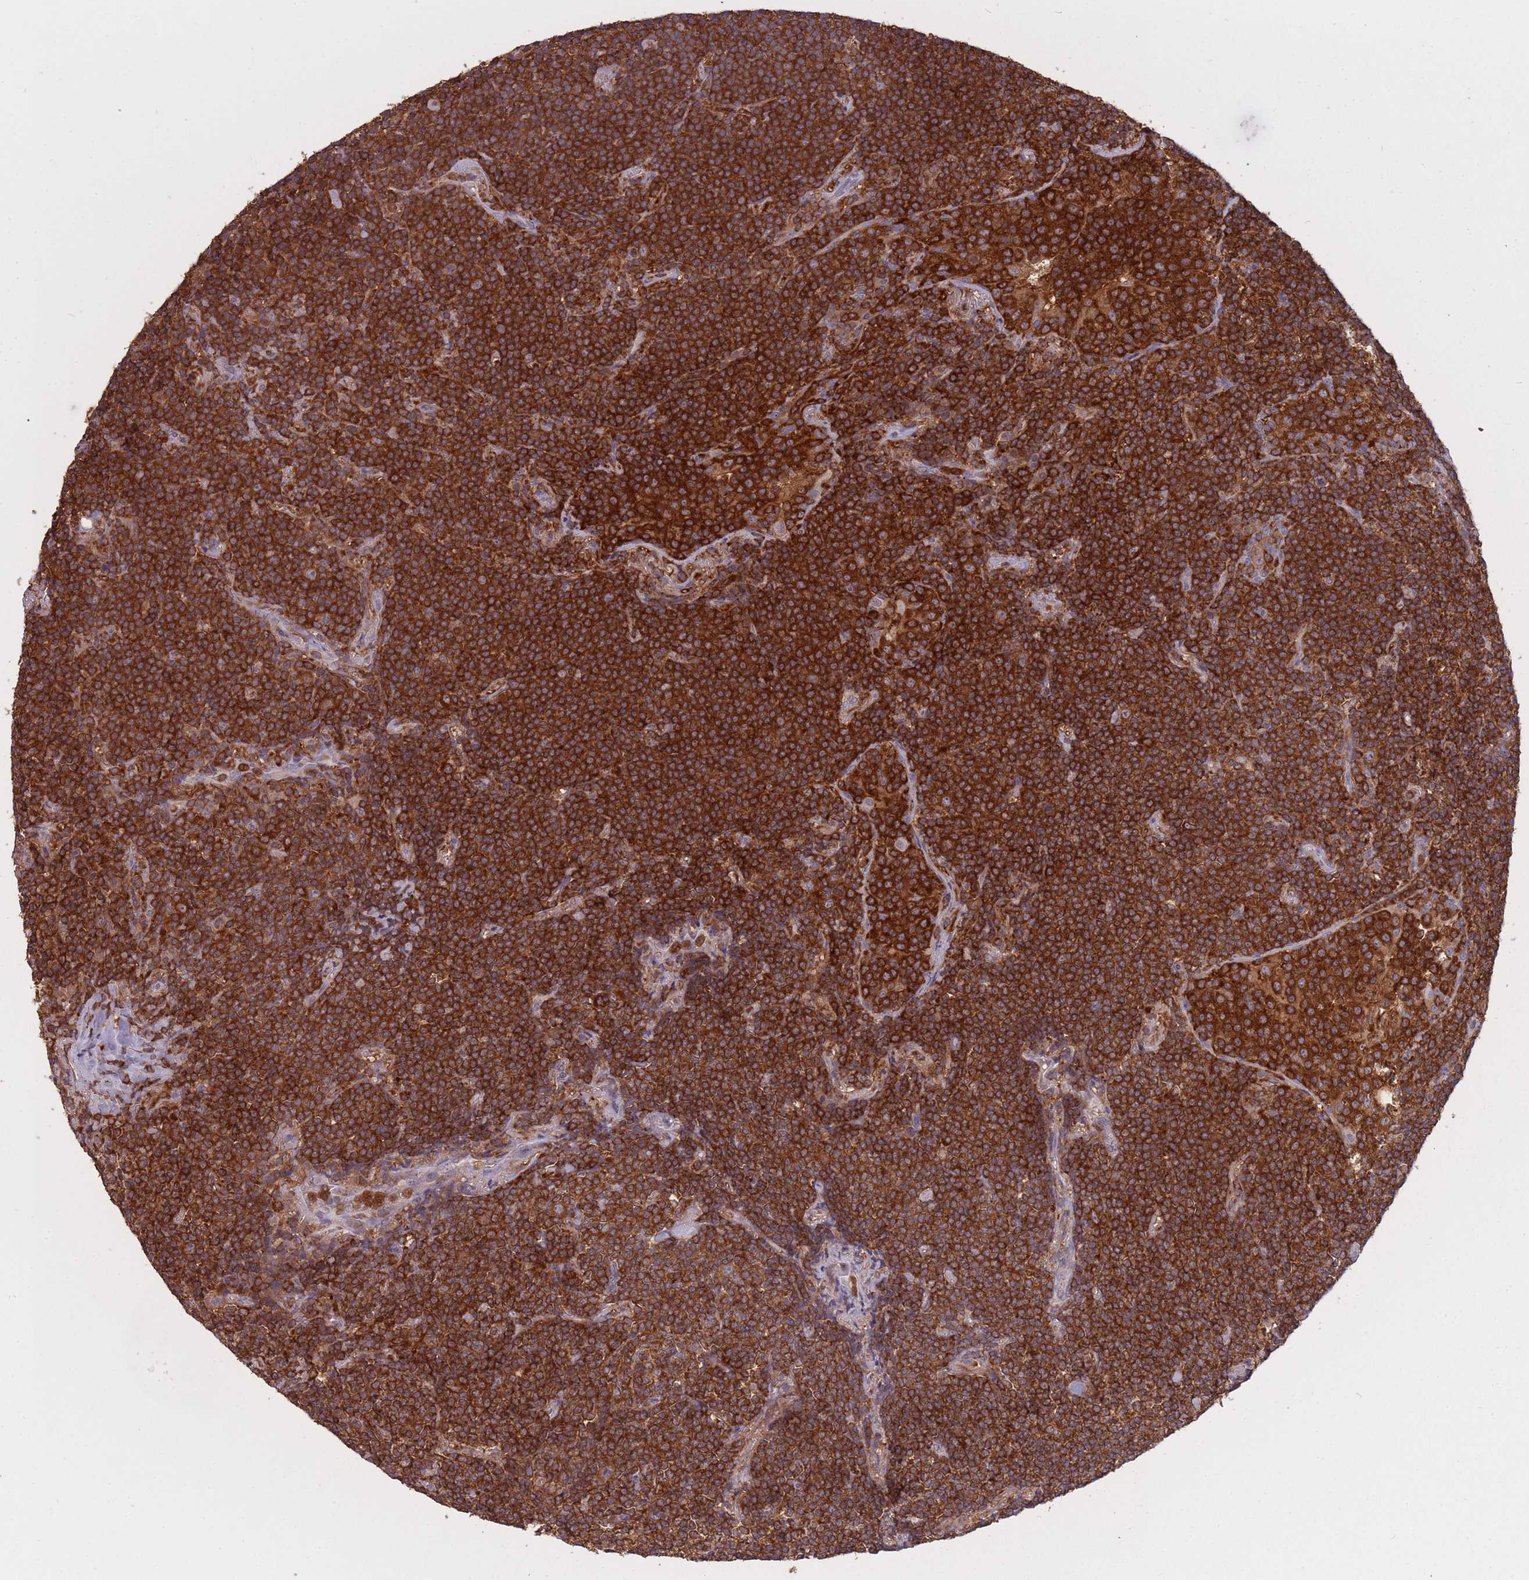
{"staining": {"intensity": "strong", "quantity": ">75%", "location": "cytoplasmic/membranous"}, "tissue": "lymphoma", "cell_type": "Tumor cells", "image_type": "cancer", "snomed": [{"axis": "morphology", "description": "Malignant lymphoma, non-Hodgkin's type, Low grade"}, {"axis": "topography", "description": "Lung"}], "caption": "High-magnification brightfield microscopy of lymphoma stained with DAB (3,3'-diaminobenzidine) (brown) and counterstained with hematoxylin (blue). tumor cells exhibit strong cytoplasmic/membranous positivity is seen in approximately>75% of cells.", "gene": "GMIP", "patient": {"sex": "female", "age": 71}}